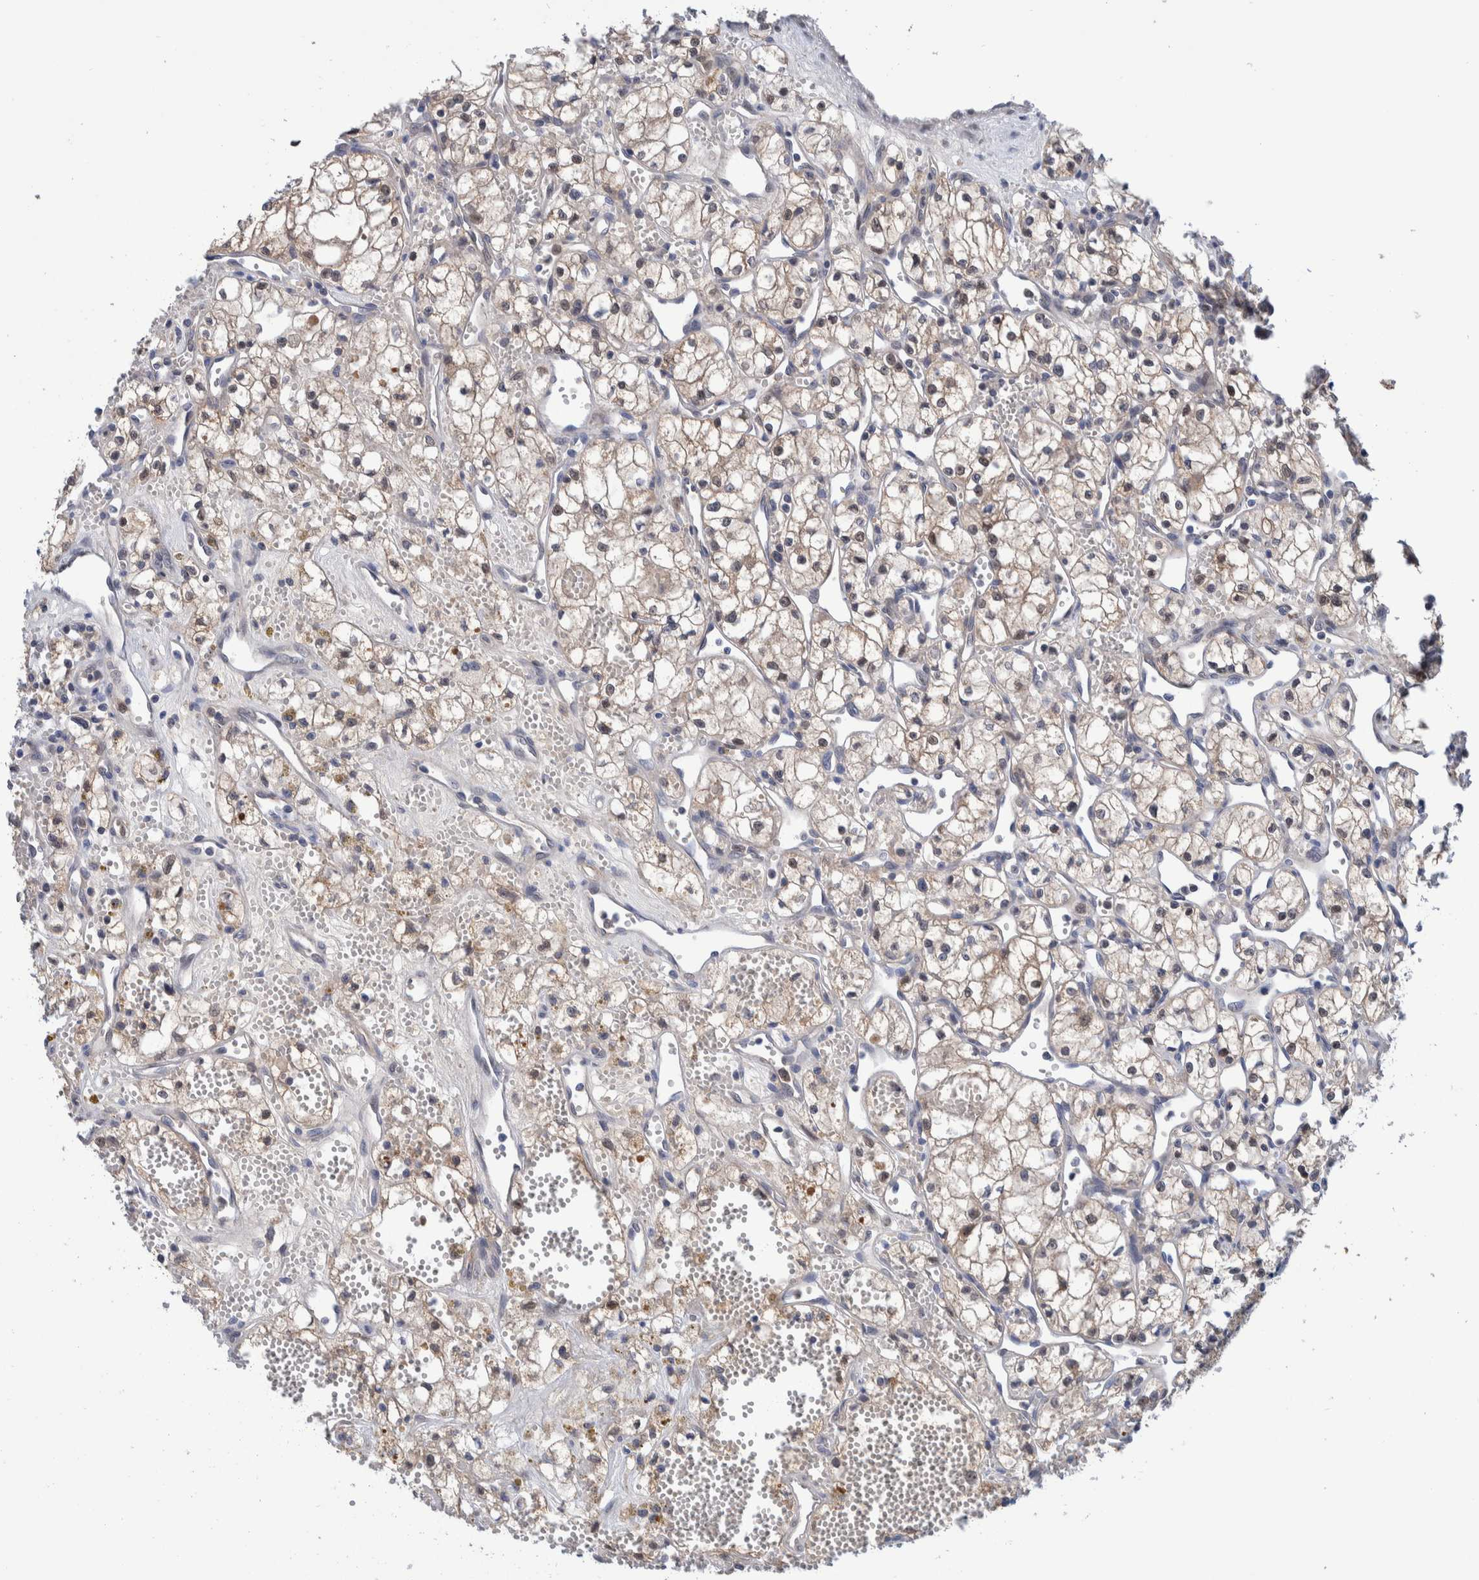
{"staining": {"intensity": "weak", "quantity": "<25%", "location": "cytoplasmic/membranous"}, "tissue": "renal cancer", "cell_type": "Tumor cells", "image_type": "cancer", "snomed": [{"axis": "morphology", "description": "Adenocarcinoma, NOS"}, {"axis": "topography", "description": "Kidney"}], "caption": "This is an immunohistochemistry (IHC) photomicrograph of human renal adenocarcinoma. There is no positivity in tumor cells.", "gene": "PFAS", "patient": {"sex": "male", "age": 59}}